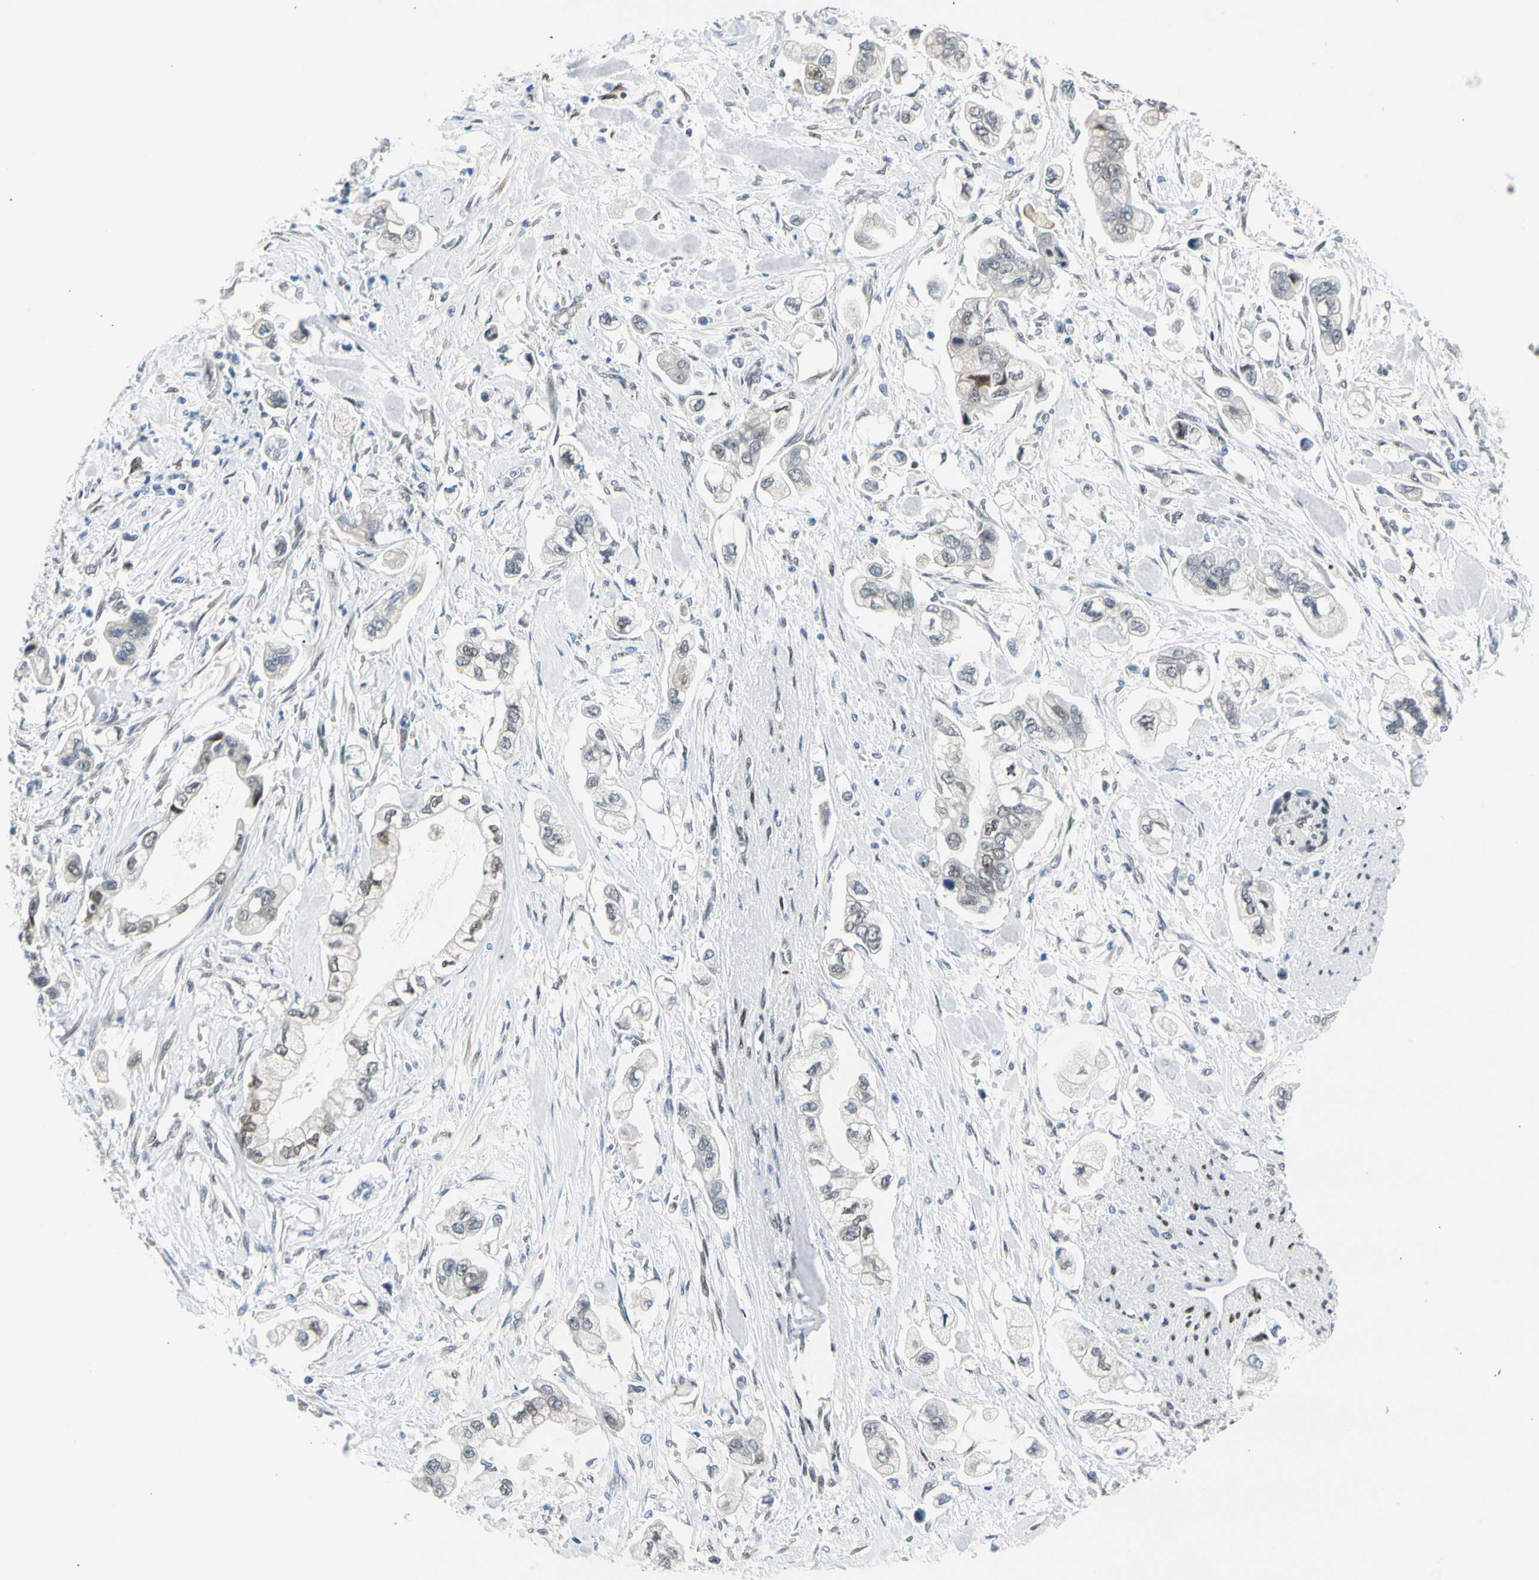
{"staining": {"intensity": "weak", "quantity": "<25%", "location": "nuclear"}, "tissue": "stomach cancer", "cell_type": "Tumor cells", "image_type": "cancer", "snomed": [{"axis": "morphology", "description": "Adenocarcinoma, NOS"}, {"axis": "topography", "description": "Stomach"}], "caption": "IHC of stomach adenocarcinoma displays no staining in tumor cells.", "gene": "NFIA", "patient": {"sex": "male", "age": 62}}